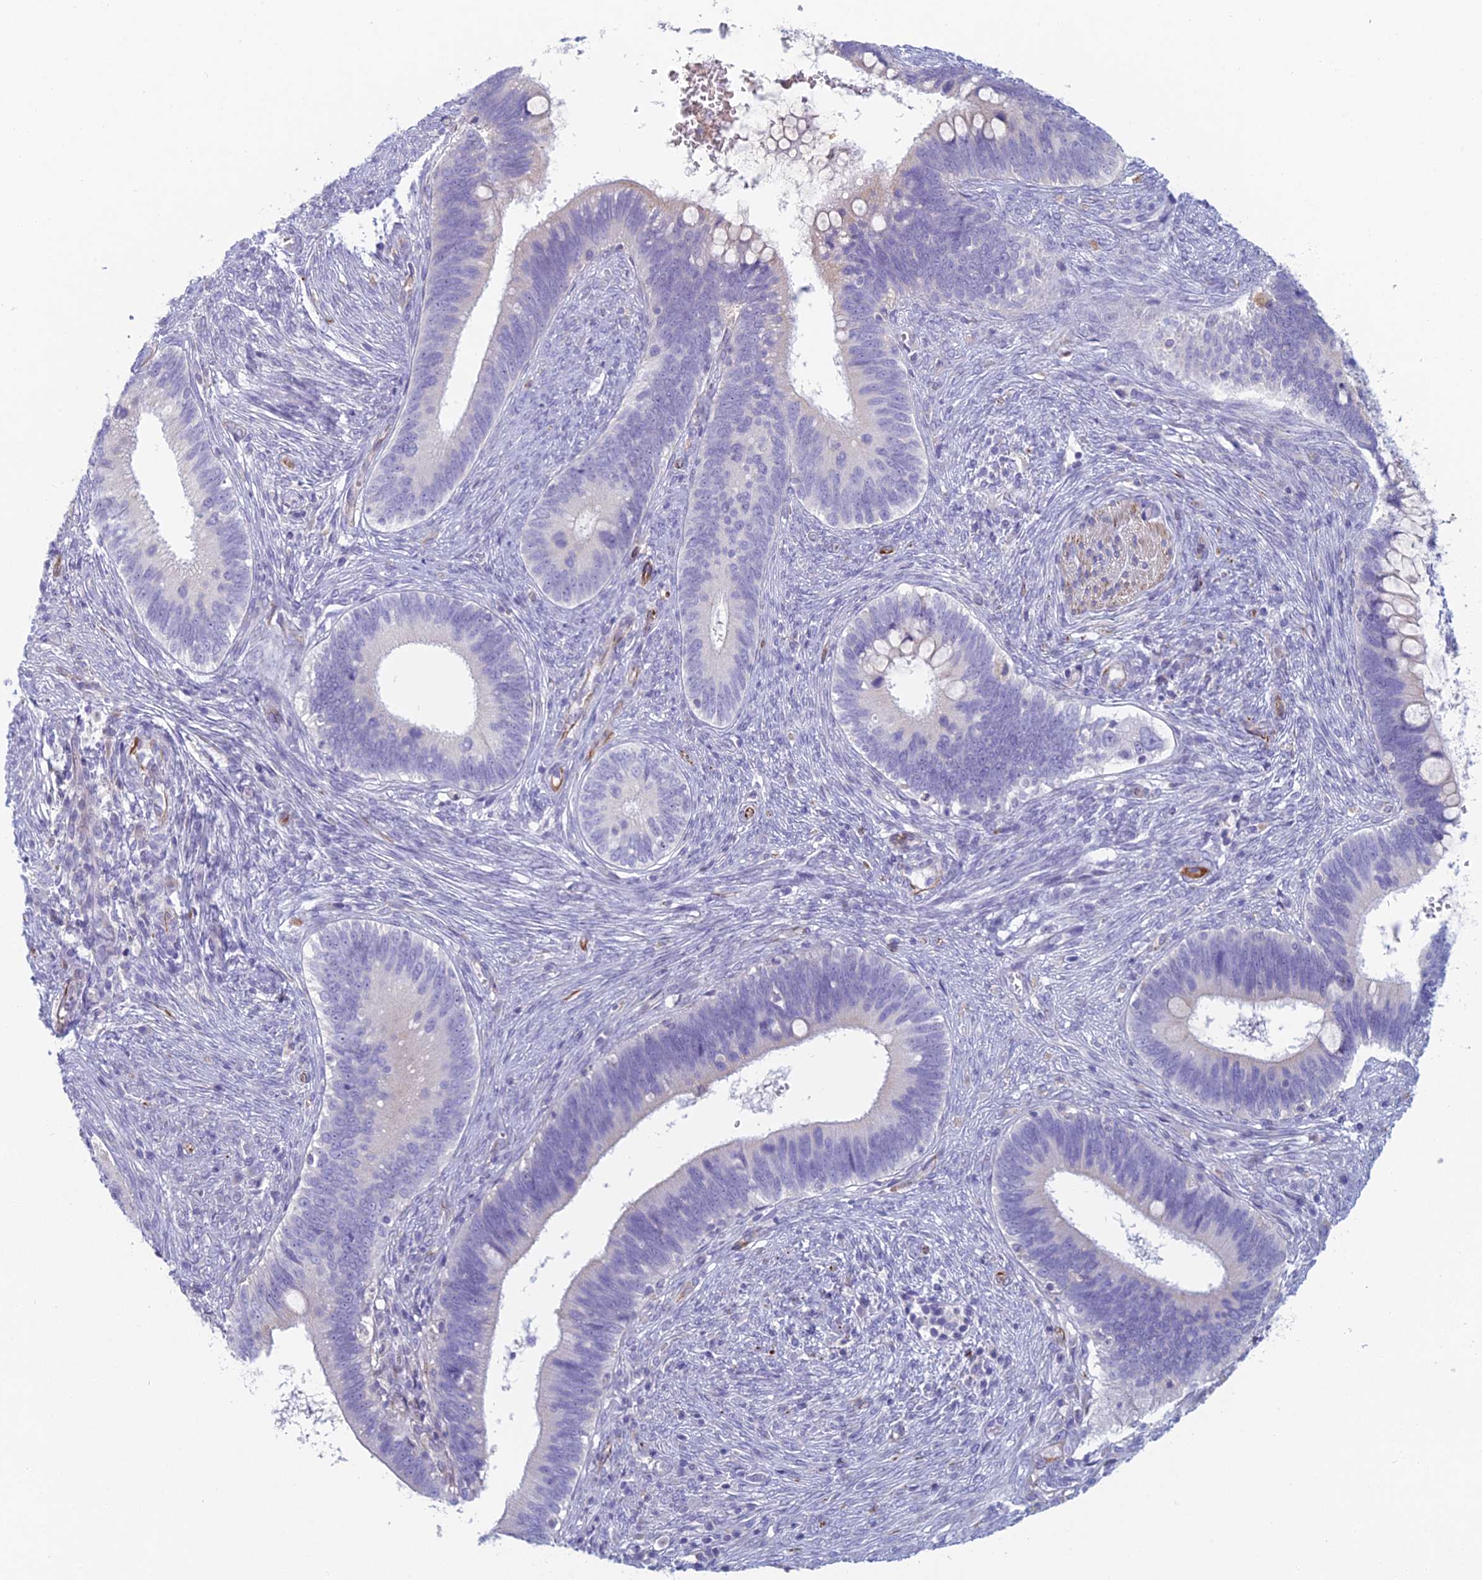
{"staining": {"intensity": "negative", "quantity": "none", "location": "none"}, "tissue": "cervical cancer", "cell_type": "Tumor cells", "image_type": "cancer", "snomed": [{"axis": "morphology", "description": "Adenocarcinoma, NOS"}, {"axis": "topography", "description": "Cervix"}], "caption": "Tumor cells are negative for protein expression in human adenocarcinoma (cervical).", "gene": "FERD3L", "patient": {"sex": "female", "age": 42}}